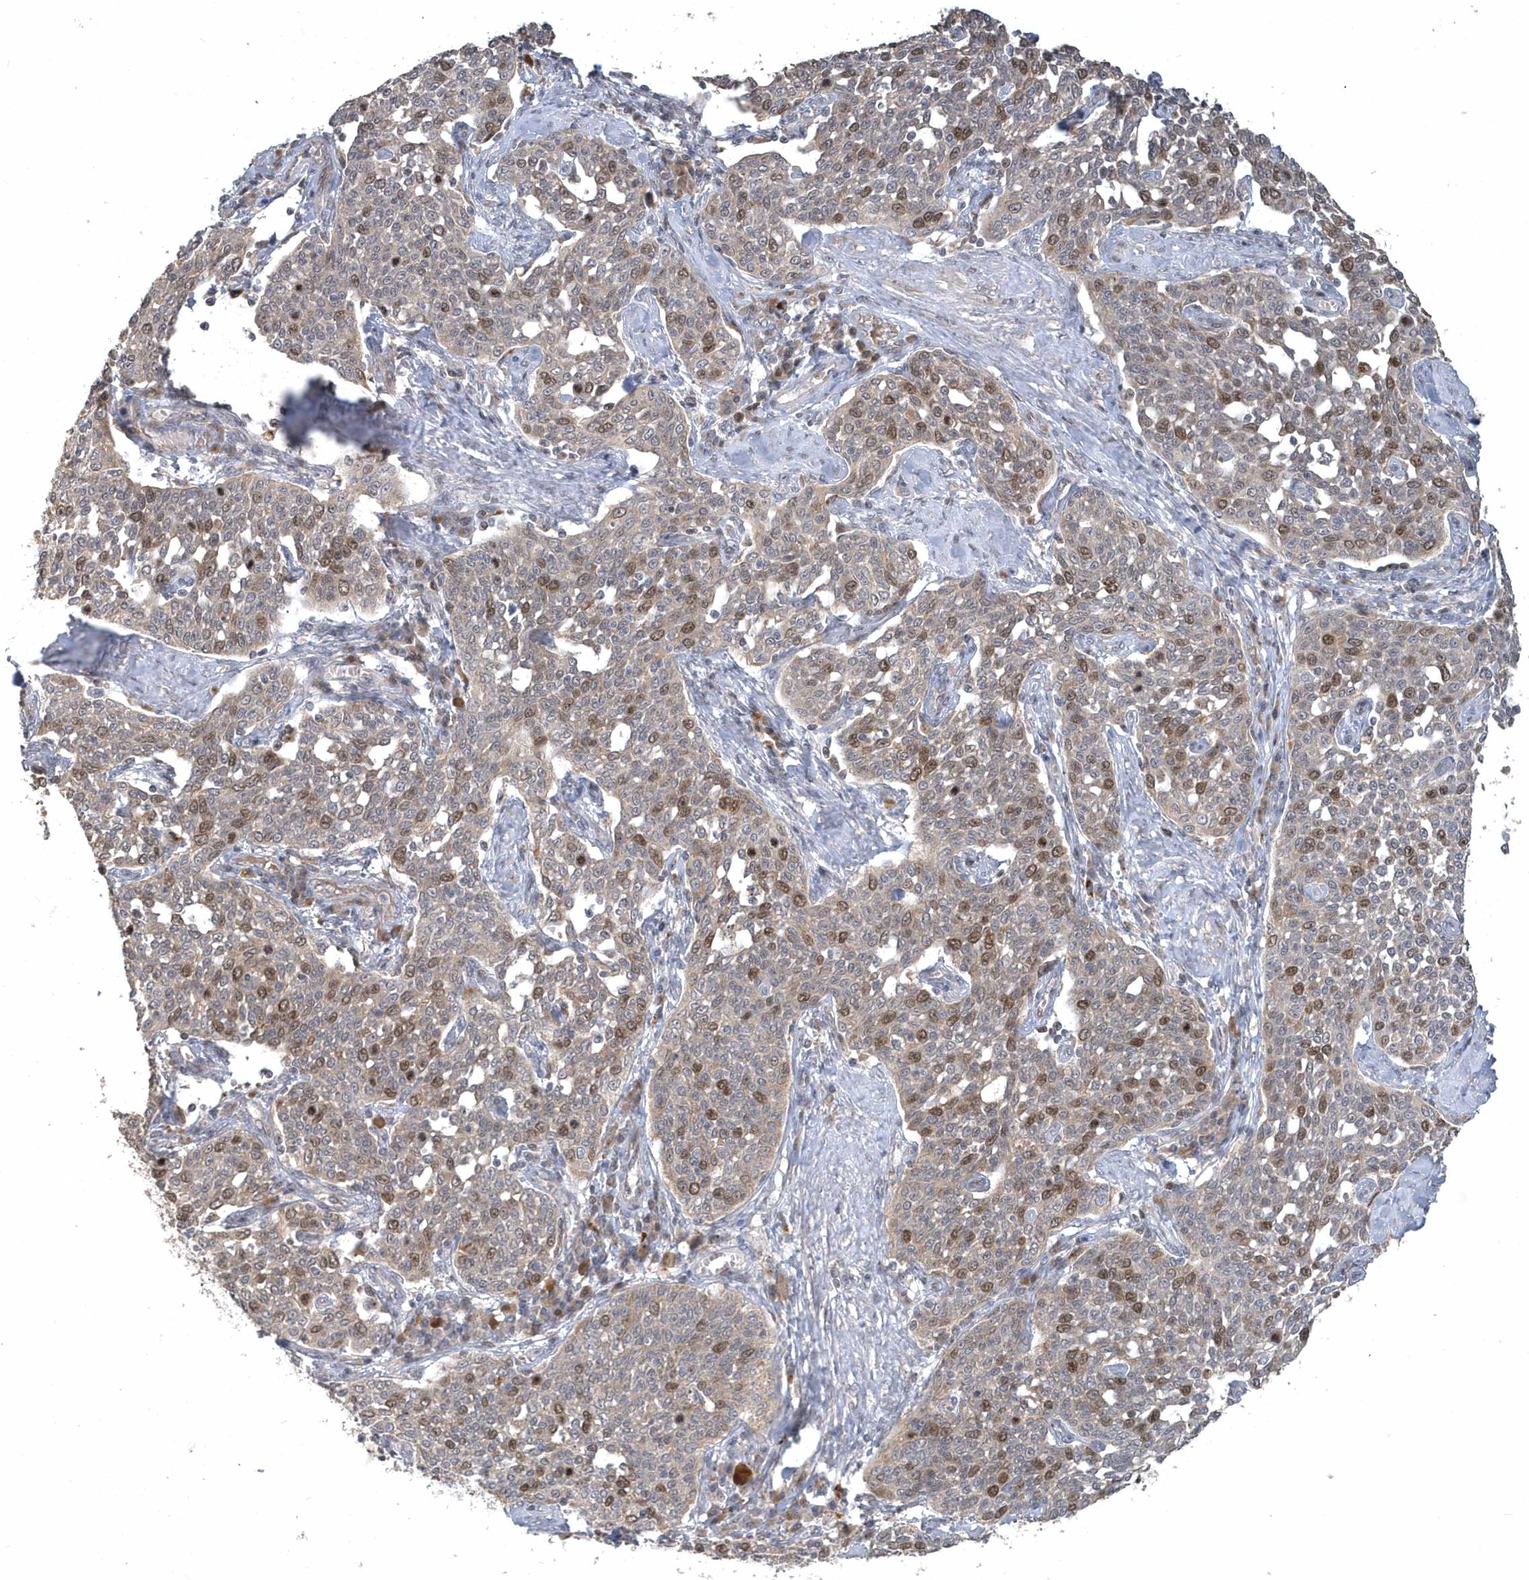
{"staining": {"intensity": "moderate", "quantity": "25%-75%", "location": "nuclear"}, "tissue": "cervical cancer", "cell_type": "Tumor cells", "image_type": "cancer", "snomed": [{"axis": "morphology", "description": "Squamous cell carcinoma, NOS"}, {"axis": "topography", "description": "Cervix"}], "caption": "Immunohistochemistry staining of squamous cell carcinoma (cervical), which demonstrates medium levels of moderate nuclear expression in approximately 25%-75% of tumor cells indicating moderate nuclear protein positivity. The staining was performed using DAB (brown) for protein detection and nuclei were counterstained in hematoxylin (blue).", "gene": "TRAIP", "patient": {"sex": "female", "age": 34}}